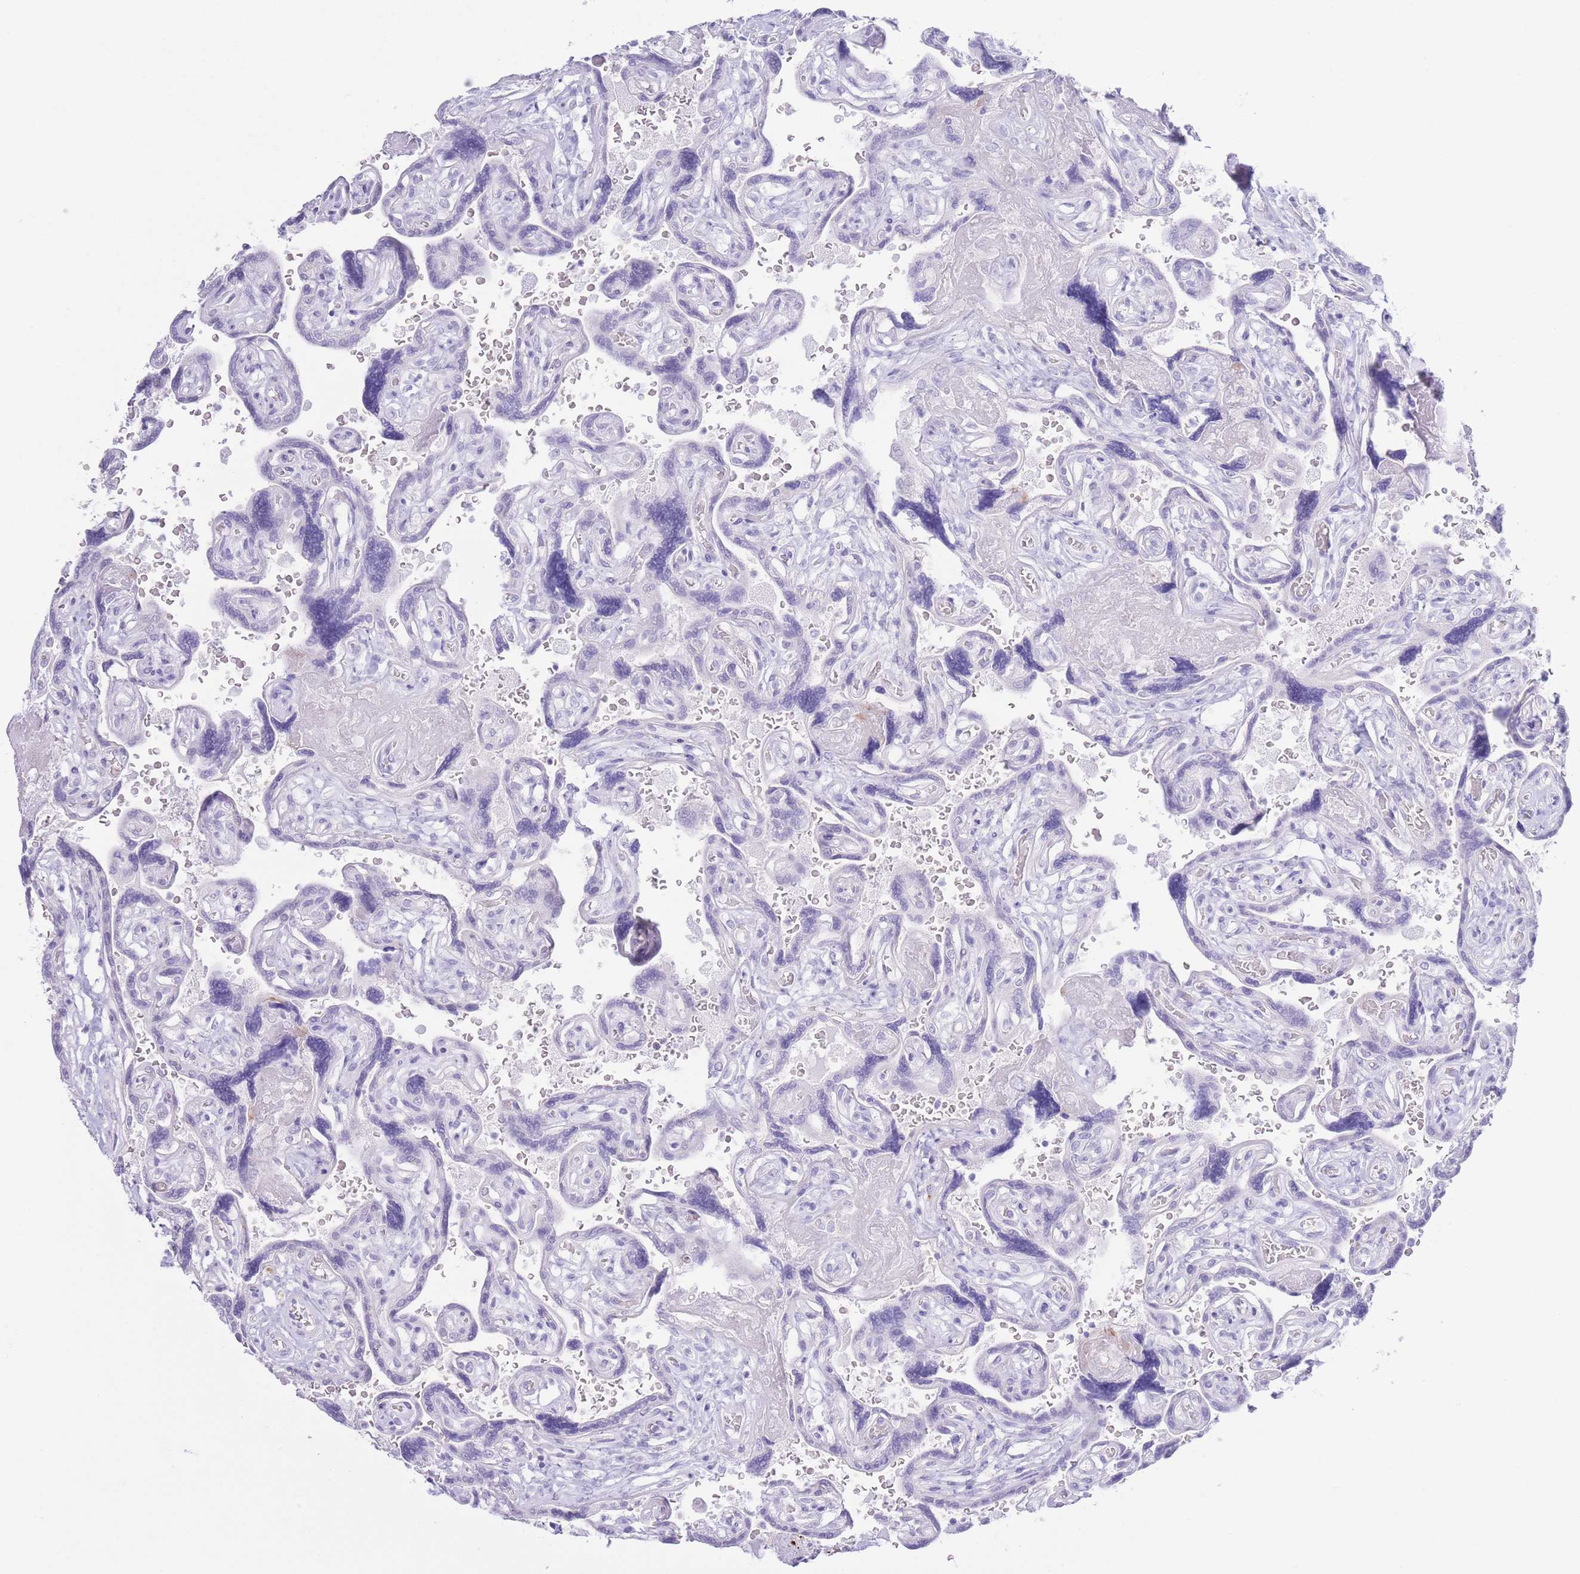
{"staining": {"intensity": "negative", "quantity": "none", "location": "none"}, "tissue": "placenta", "cell_type": "Decidual cells", "image_type": "normal", "snomed": [{"axis": "morphology", "description": "Normal tissue, NOS"}, {"axis": "topography", "description": "Placenta"}], "caption": "A photomicrograph of human placenta is negative for staining in decidual cells. Brightfield microscopy of immunohistochemistry stained with DAB (brown) and hematoxylin (blue), captured at high magnification.", "gene": "PKLR", "patient": {"sex": "female", "age": 32}}